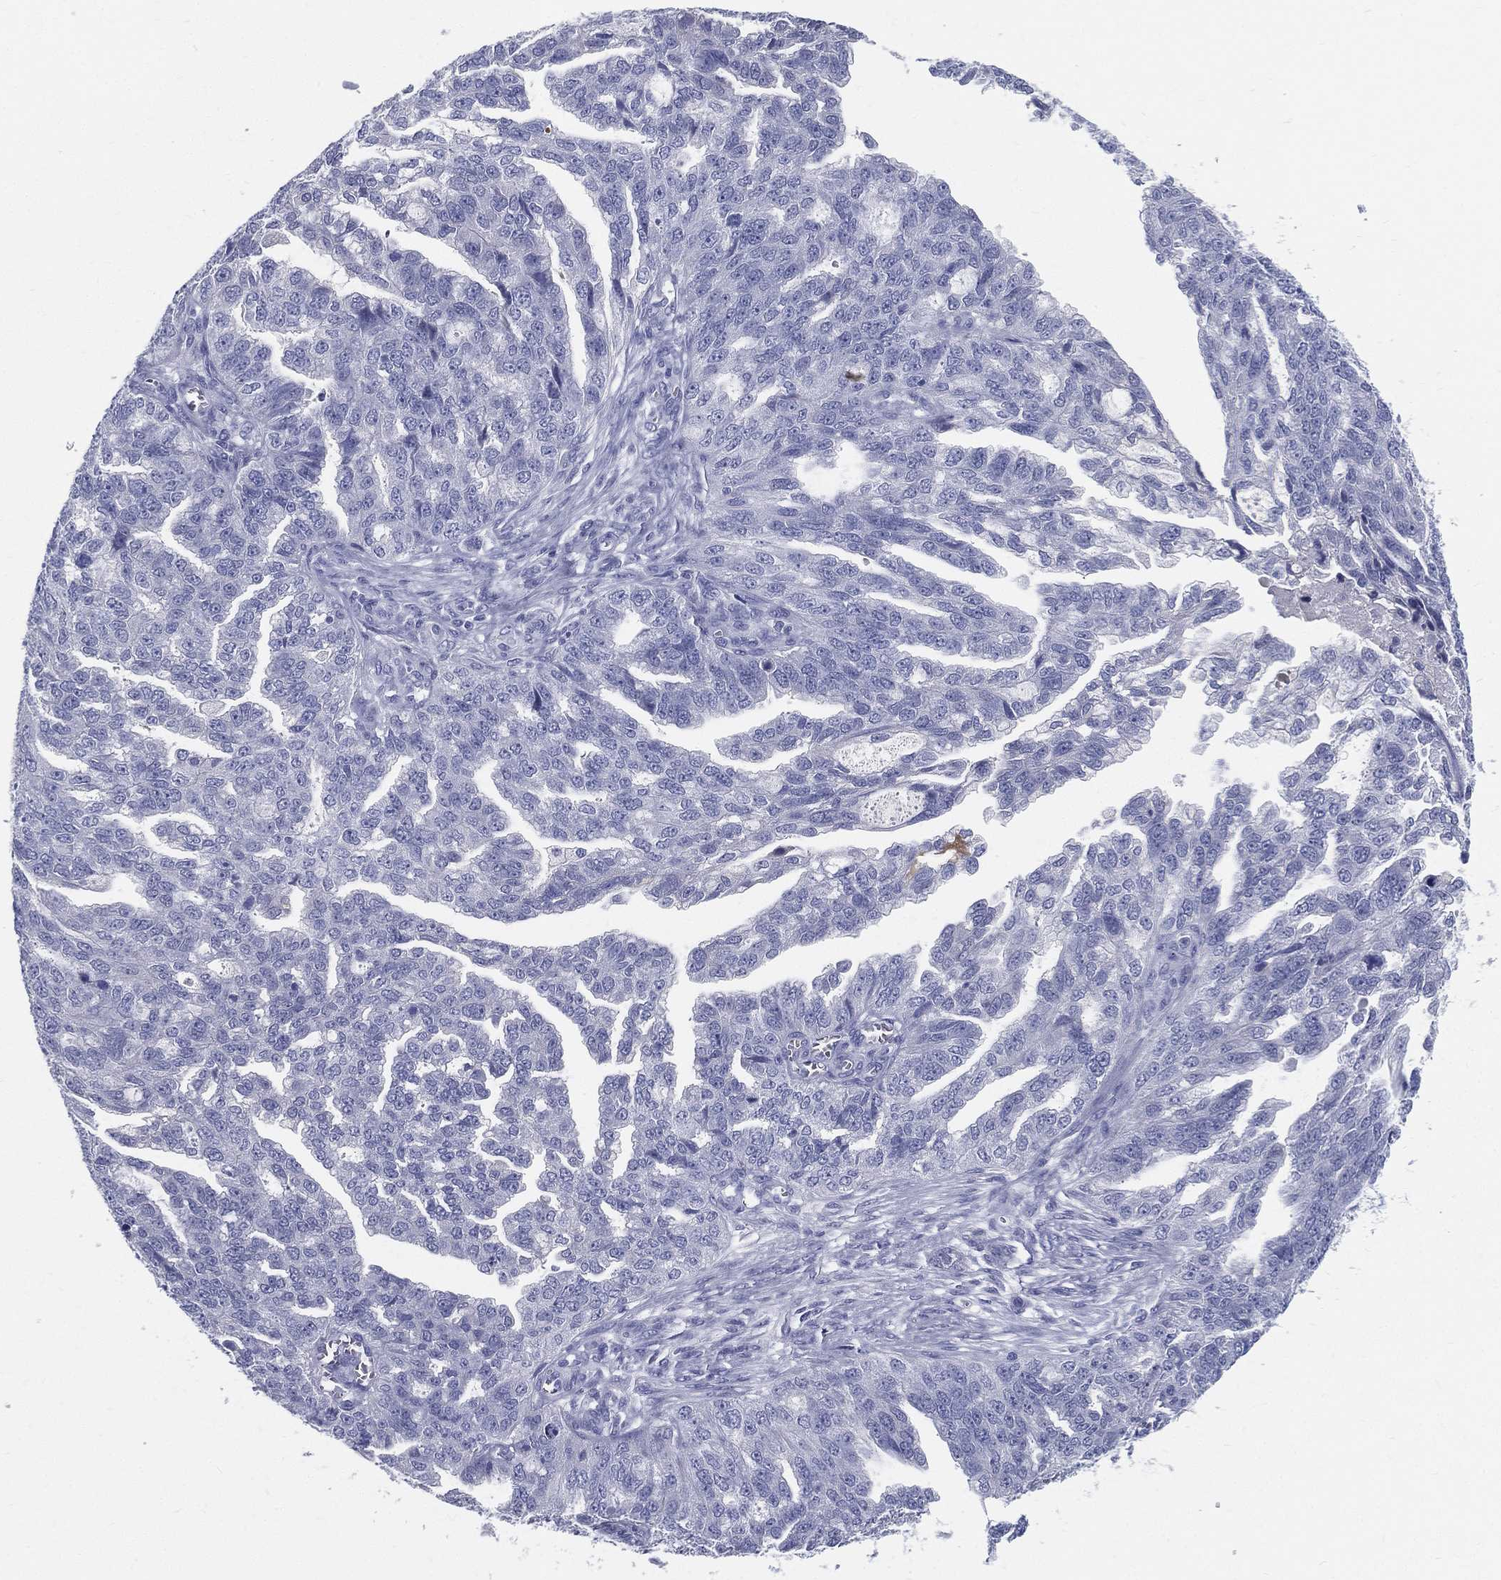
{"staining": {"intensity": "negative", "quantity": "none", "location": "none"}, "tissue": "ovarian cancer", "cell_type": "Tumor cells", "image_type": "cancer", "snomed": [{"axis": "morphology", "description": "Cystadenocarcinoma, serous, NOS"}, {"axis": "topography", "description": "Ovary"}], "caption": "High power microscopy micrograph of an immunohistochemistry (IHC) image of ovarian cancer (serous cystadenocarcinoma), revealing no significant expression in tumor cells. The staining is performed using DAB (3,3'-diaminobenzidine) brown chromogen with nuclei counter-stained in using hematoxylin.", "gene": "STS", "patient": {"sex": "female", "age": 51}}